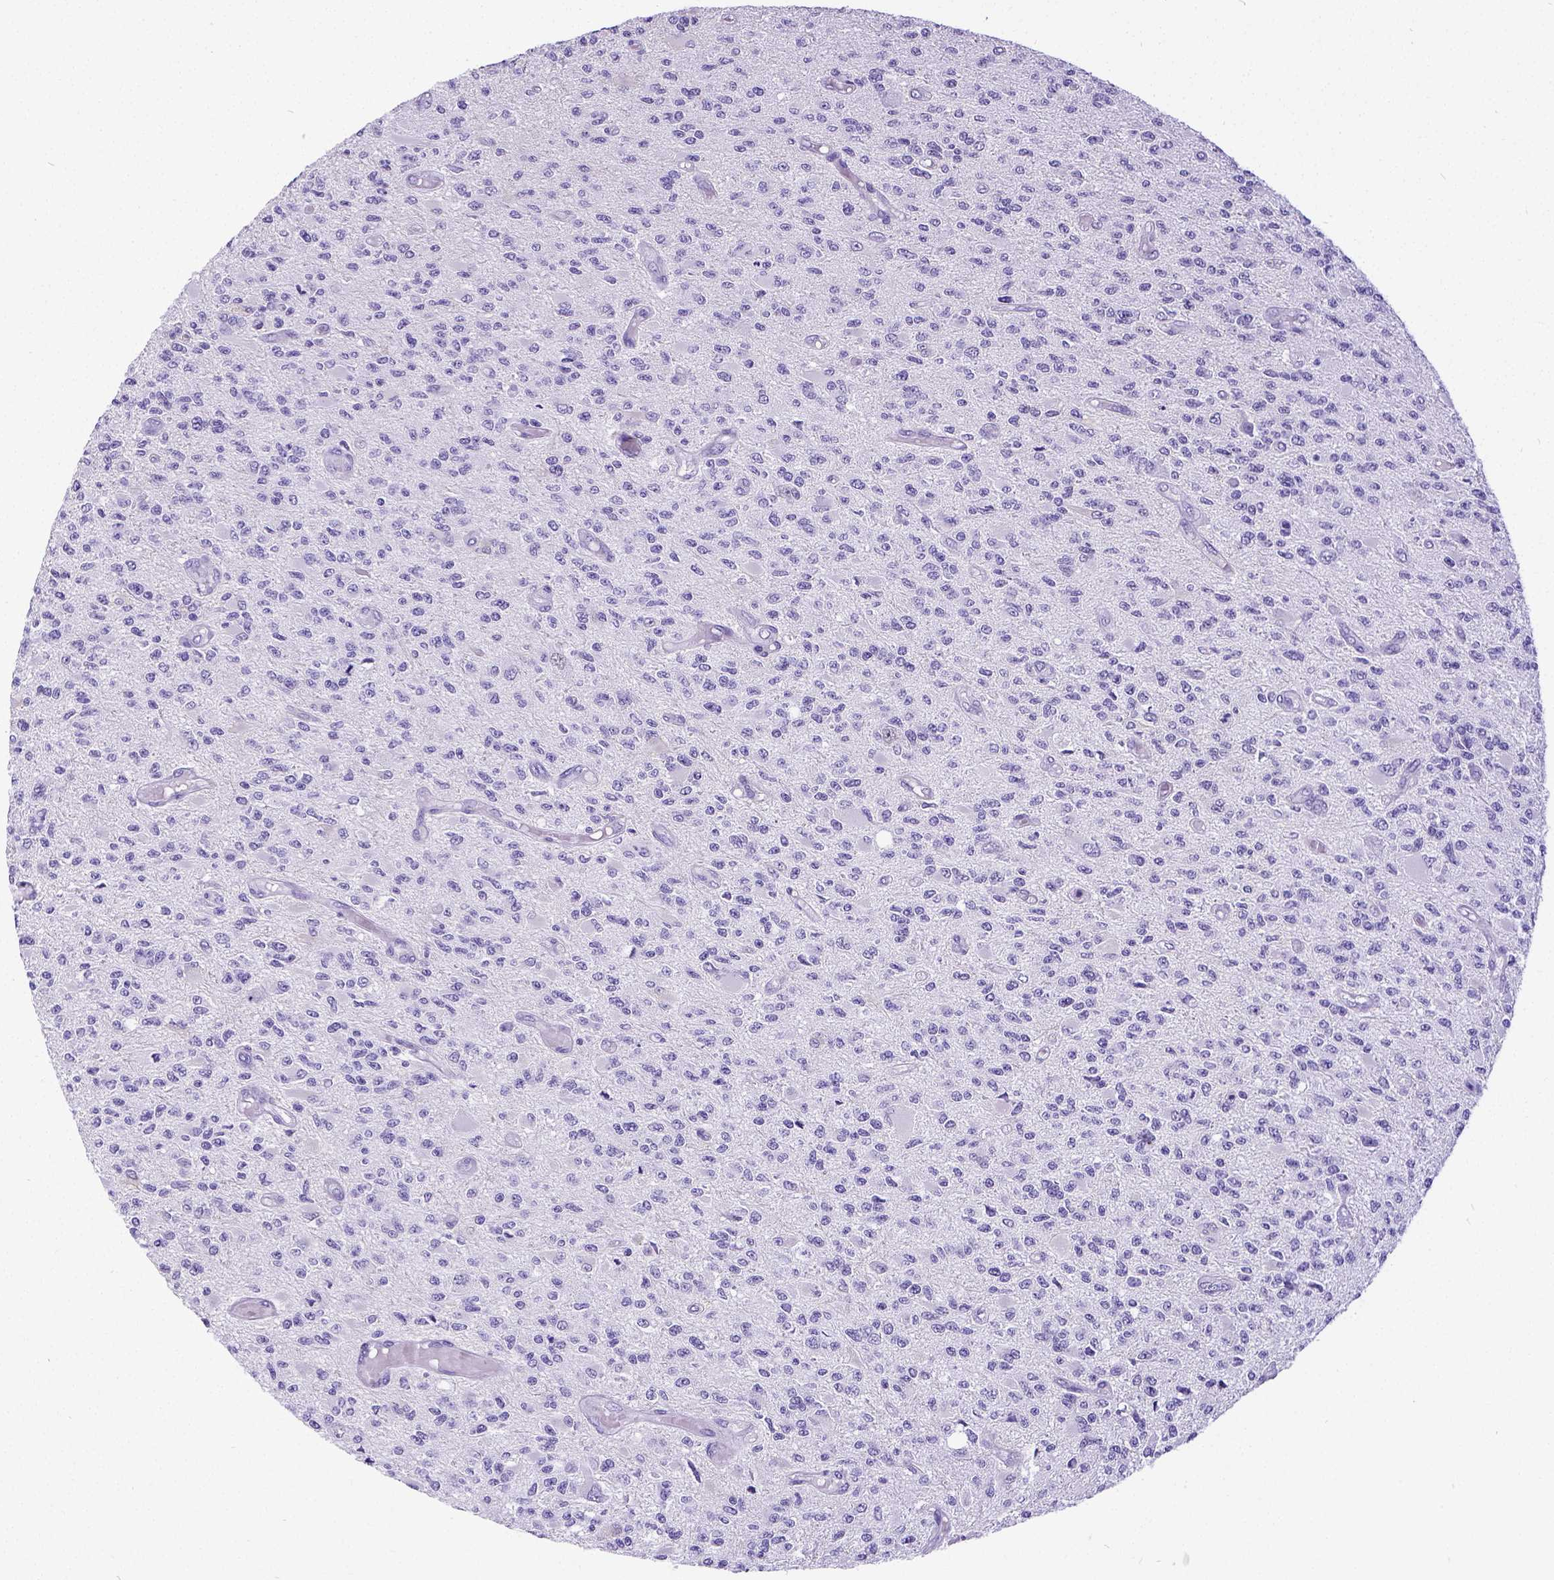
{"staining": {"intensity": "negative", "quantity": "none", "location": "none"}, "tissue": "glioma", "cell_type": "Tumor cells", "image_type": "cancer", "snomed": [{"axis": "morphology", "description": "Glioma, malignant, High grade"}, {"axis": "topography", "description": "Brain"}], "caption": "Tumor cells show no significant expression in glioma.", "gene": "SATB2", "patient": {"sex": "female", "age": 63}}